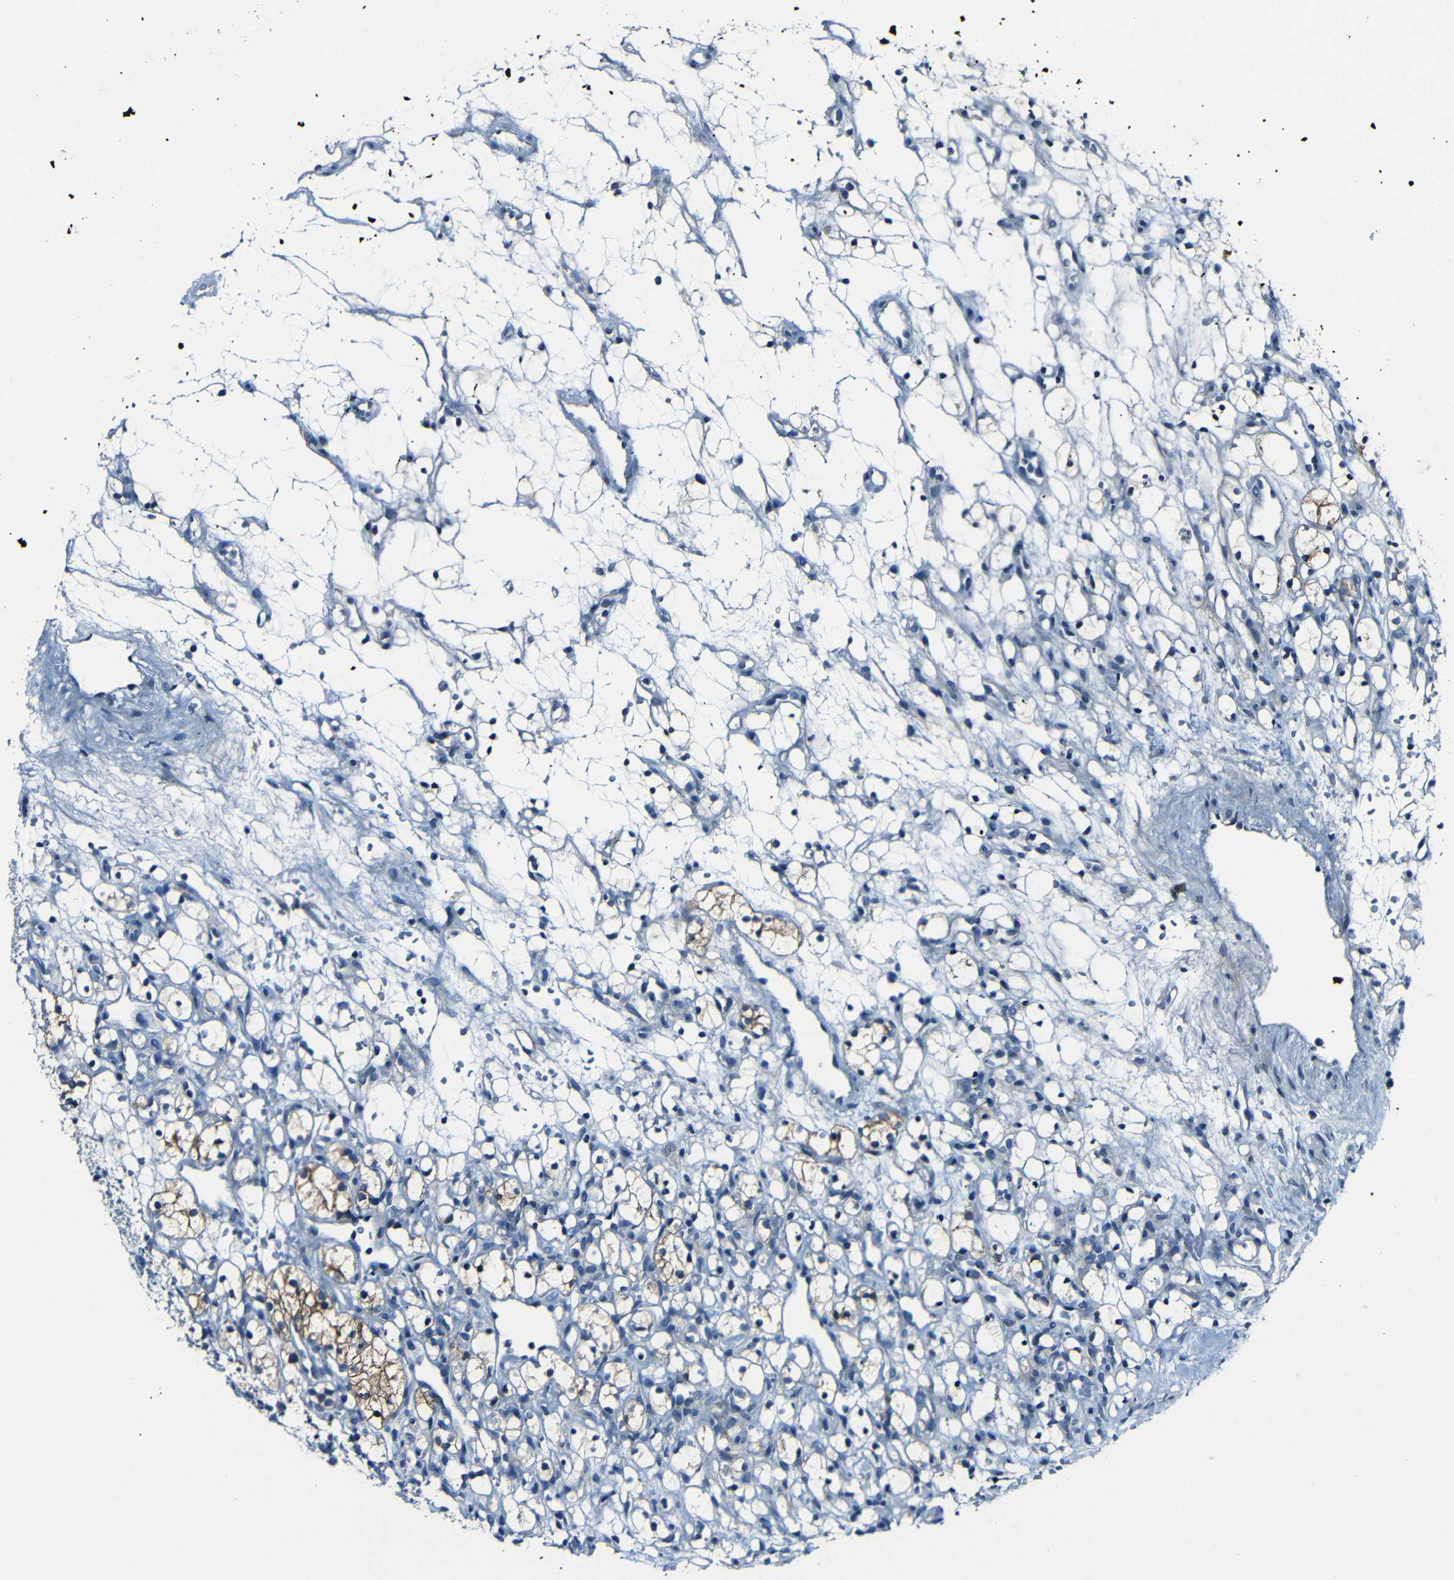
{"staining": {"intensity": "moderate", "quantity": "<25%", "location": "cytoplasmic/membranous"}, "tissue": "renal cancer", "cell_type": "Tumor cells", "image_type": "cancer", "snomed": [{"axis": "morphology", "description": "Adenocarcinoma, NOS"}, {"axis": "topography", "description": "Kidney"}], "caption": "Protein analysis of adenocarcinoma (renal) tissue shows moderate cytoplasmic/membranous expression in about <25% of tumor cells.", "gene": "ANK3", "patient": {"sex": "female", "age": 60}}